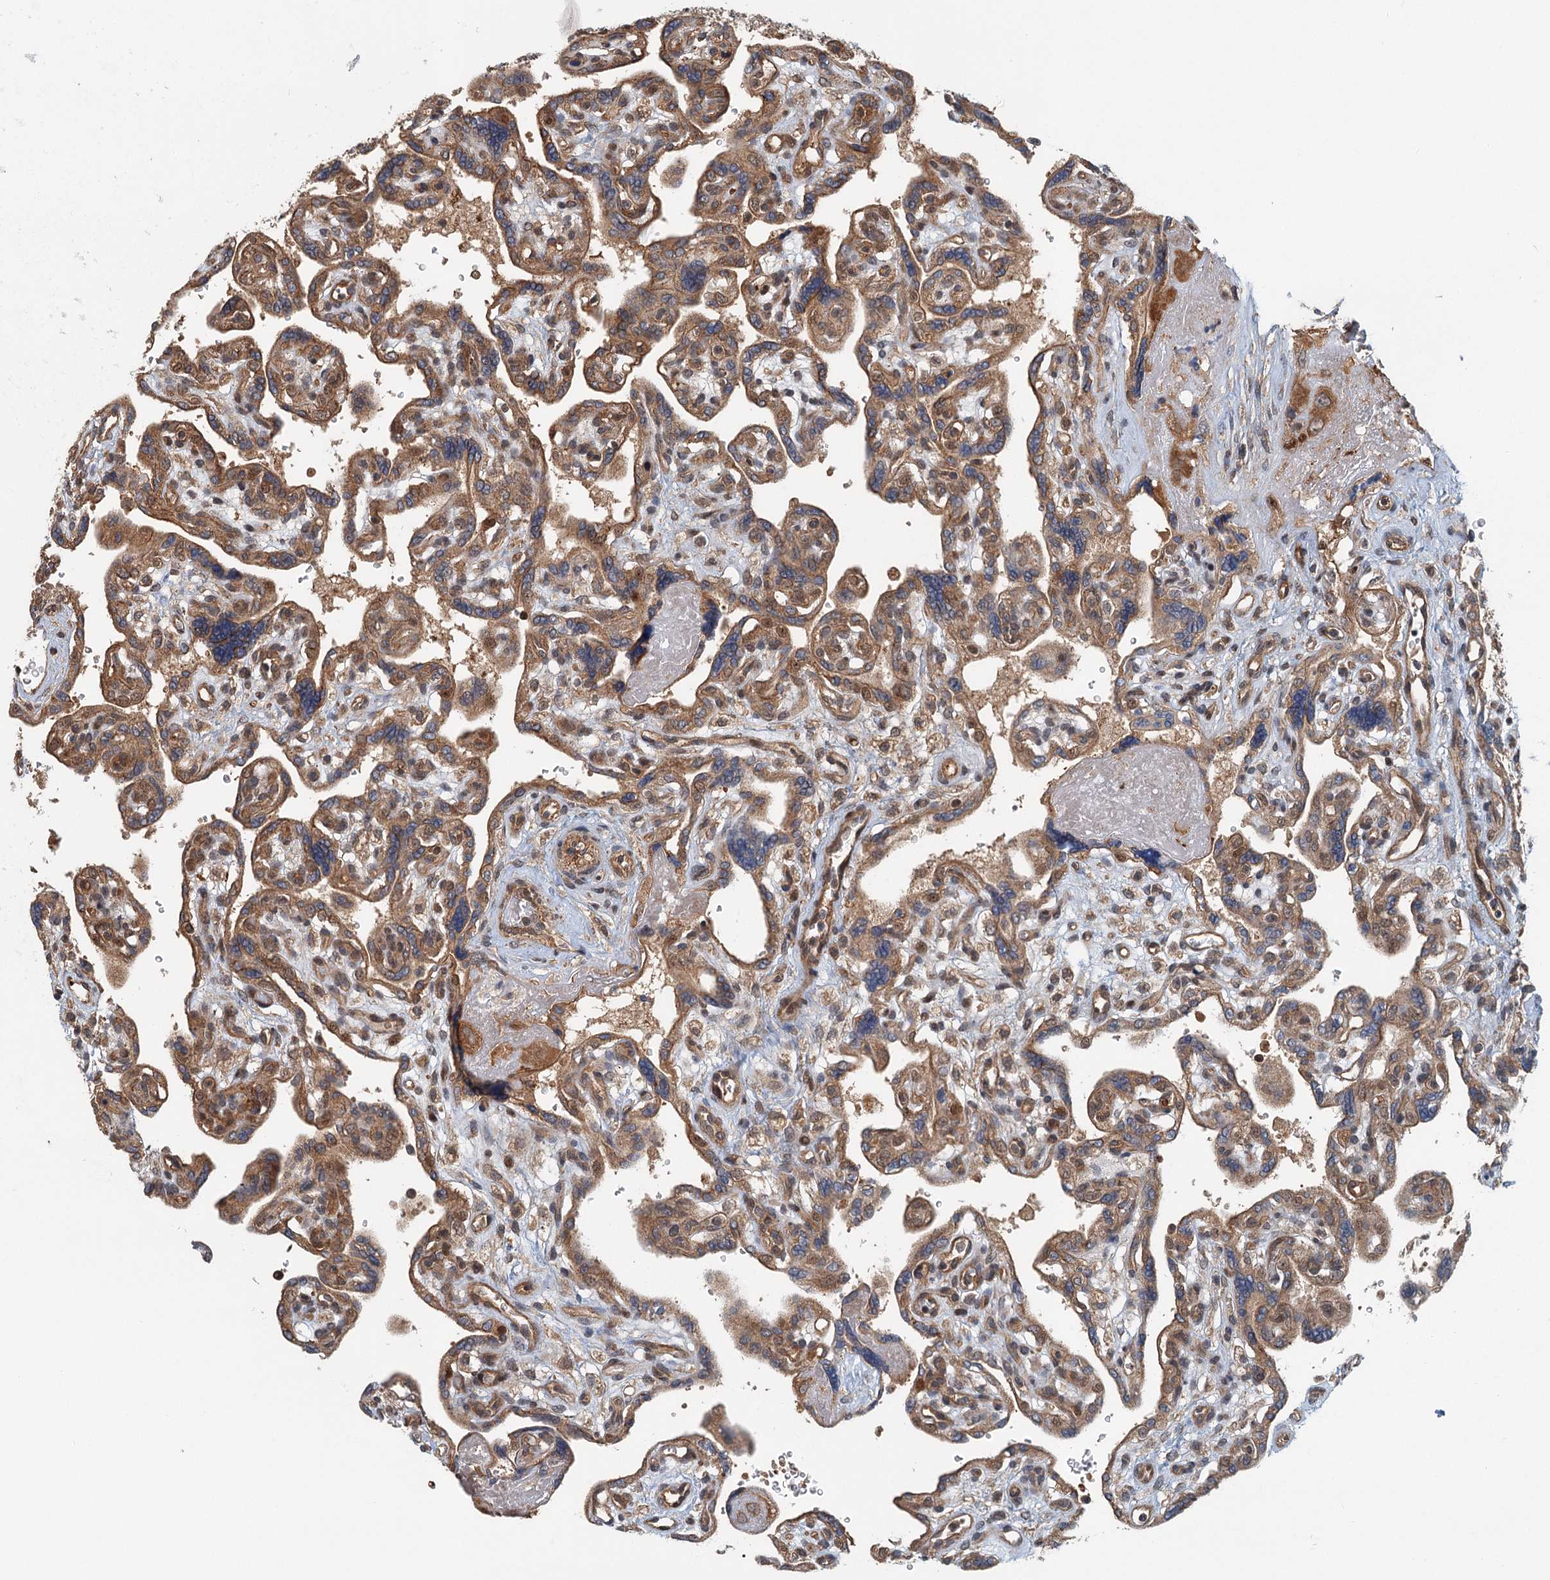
{"staining": {"intensity": "moderate", "quantity": ">75%", "location": "cytoplasmic/membranous"}, "tissue": "placenta", "cell_type": "Decidual cells", "image_type": "normal", "snomed": [{"axis": "morphology", "description": "Normal tissue, NOS"}, {"axis": "topography", "description": "Placenta"}], "caption": "This photomicrograph displays benign placenta stained with immunohistochemistry to label a protein in brown. The cytoplasmic/membranous of decidual cells show moderate positivity for the protein. Nuclei are counter-stained blue.", "gene": "ZNF527", "patient": {"sex": "female", "age": 39}}